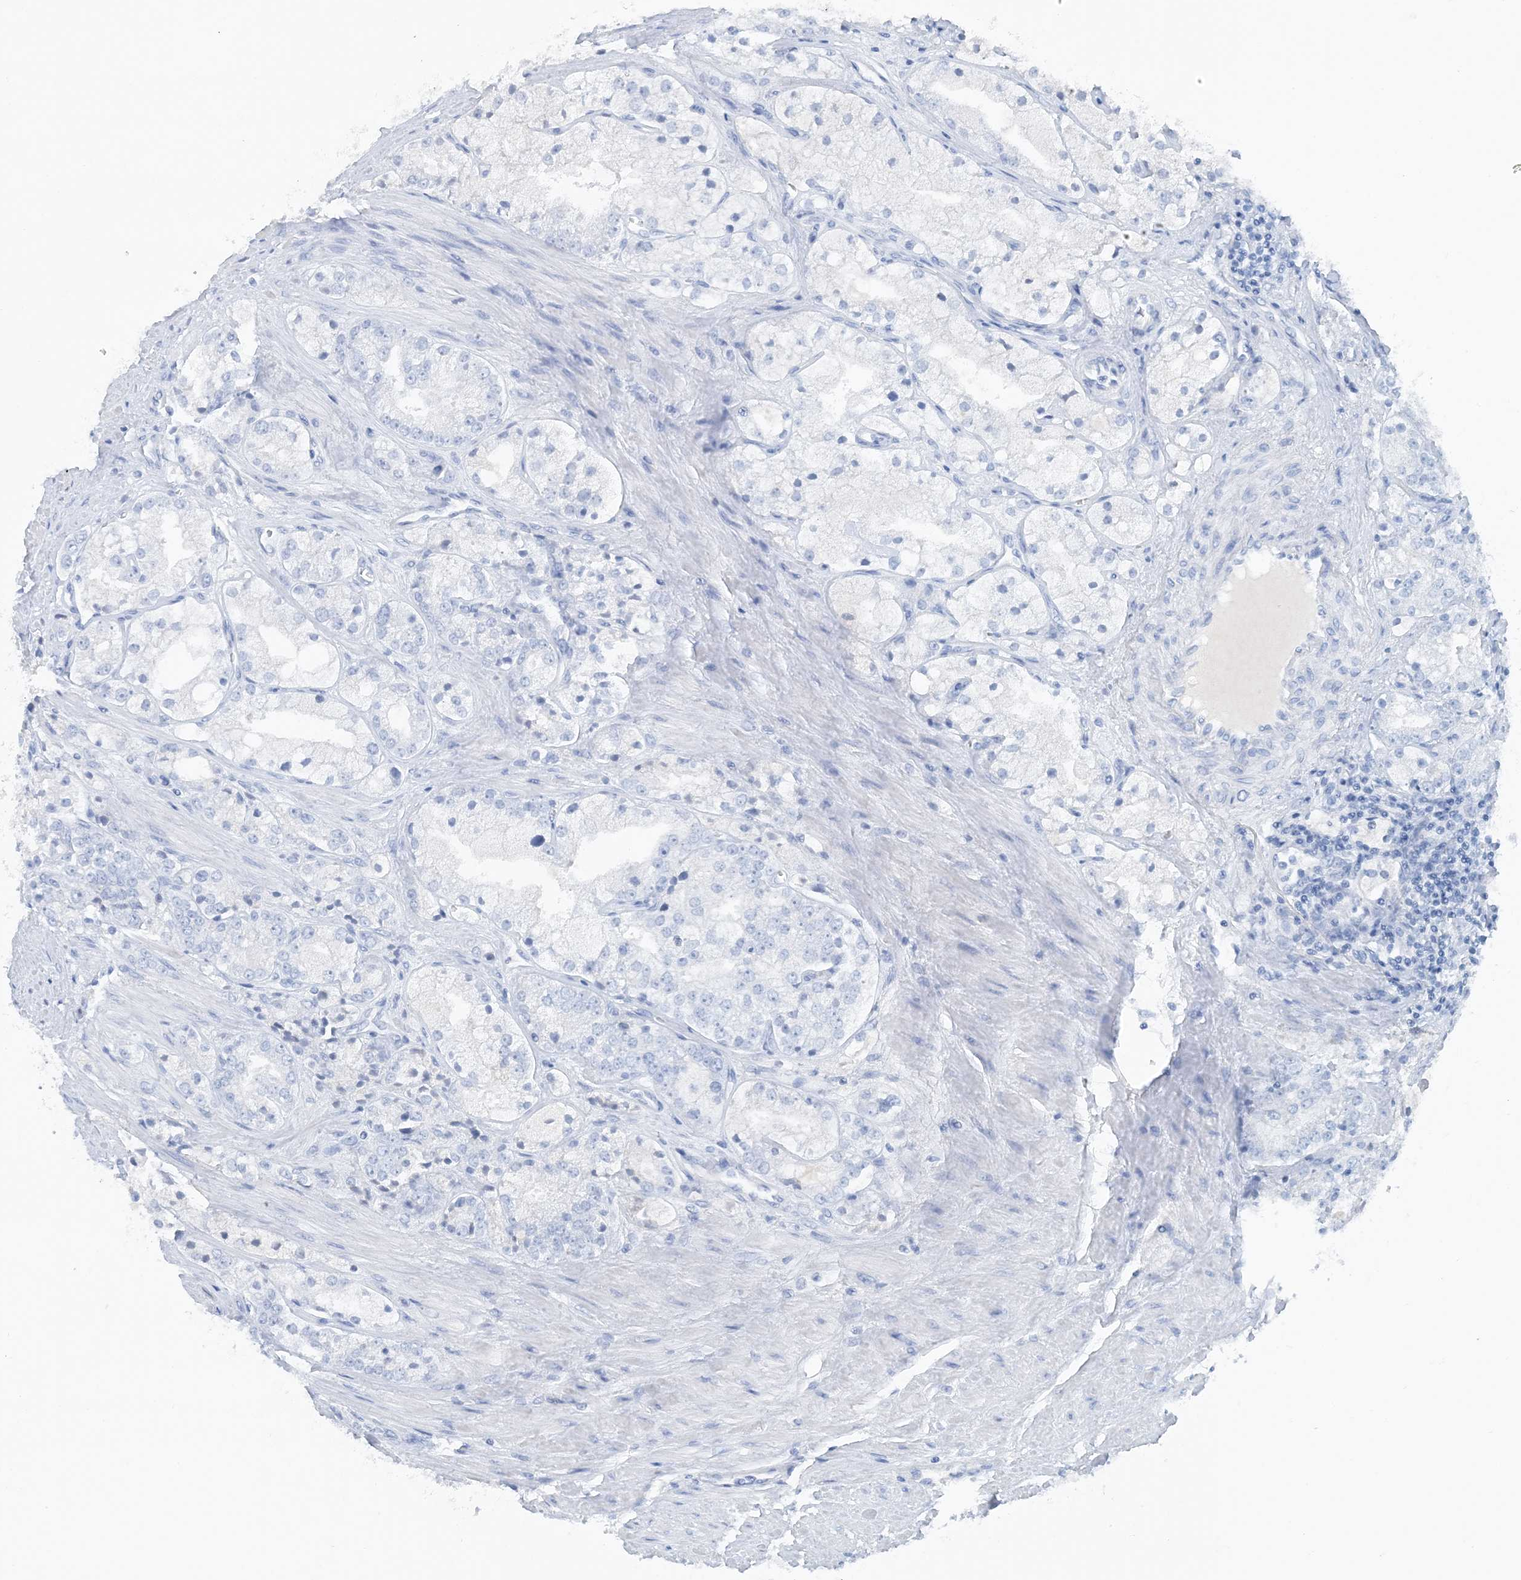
{"staining": {"intensity": "negative", "quantity": "none", "location": "none"}, "tissue": "prostate cancer", "cell_type": "Tumor cells", "image_type": "cancer", "snomed": [{"axis": "morphology", "description": "Adenocarcinoma, High grade"}, {"axis": "topography", "description": "Prostate"}], "caption": "Human high-grade adenocarcinoma (prostate) stained for a protein using immunohistochemistry displays no positivity in tumor cells.", "gene": "CTRL", "patient": {"sex": "male", "age": 50}}